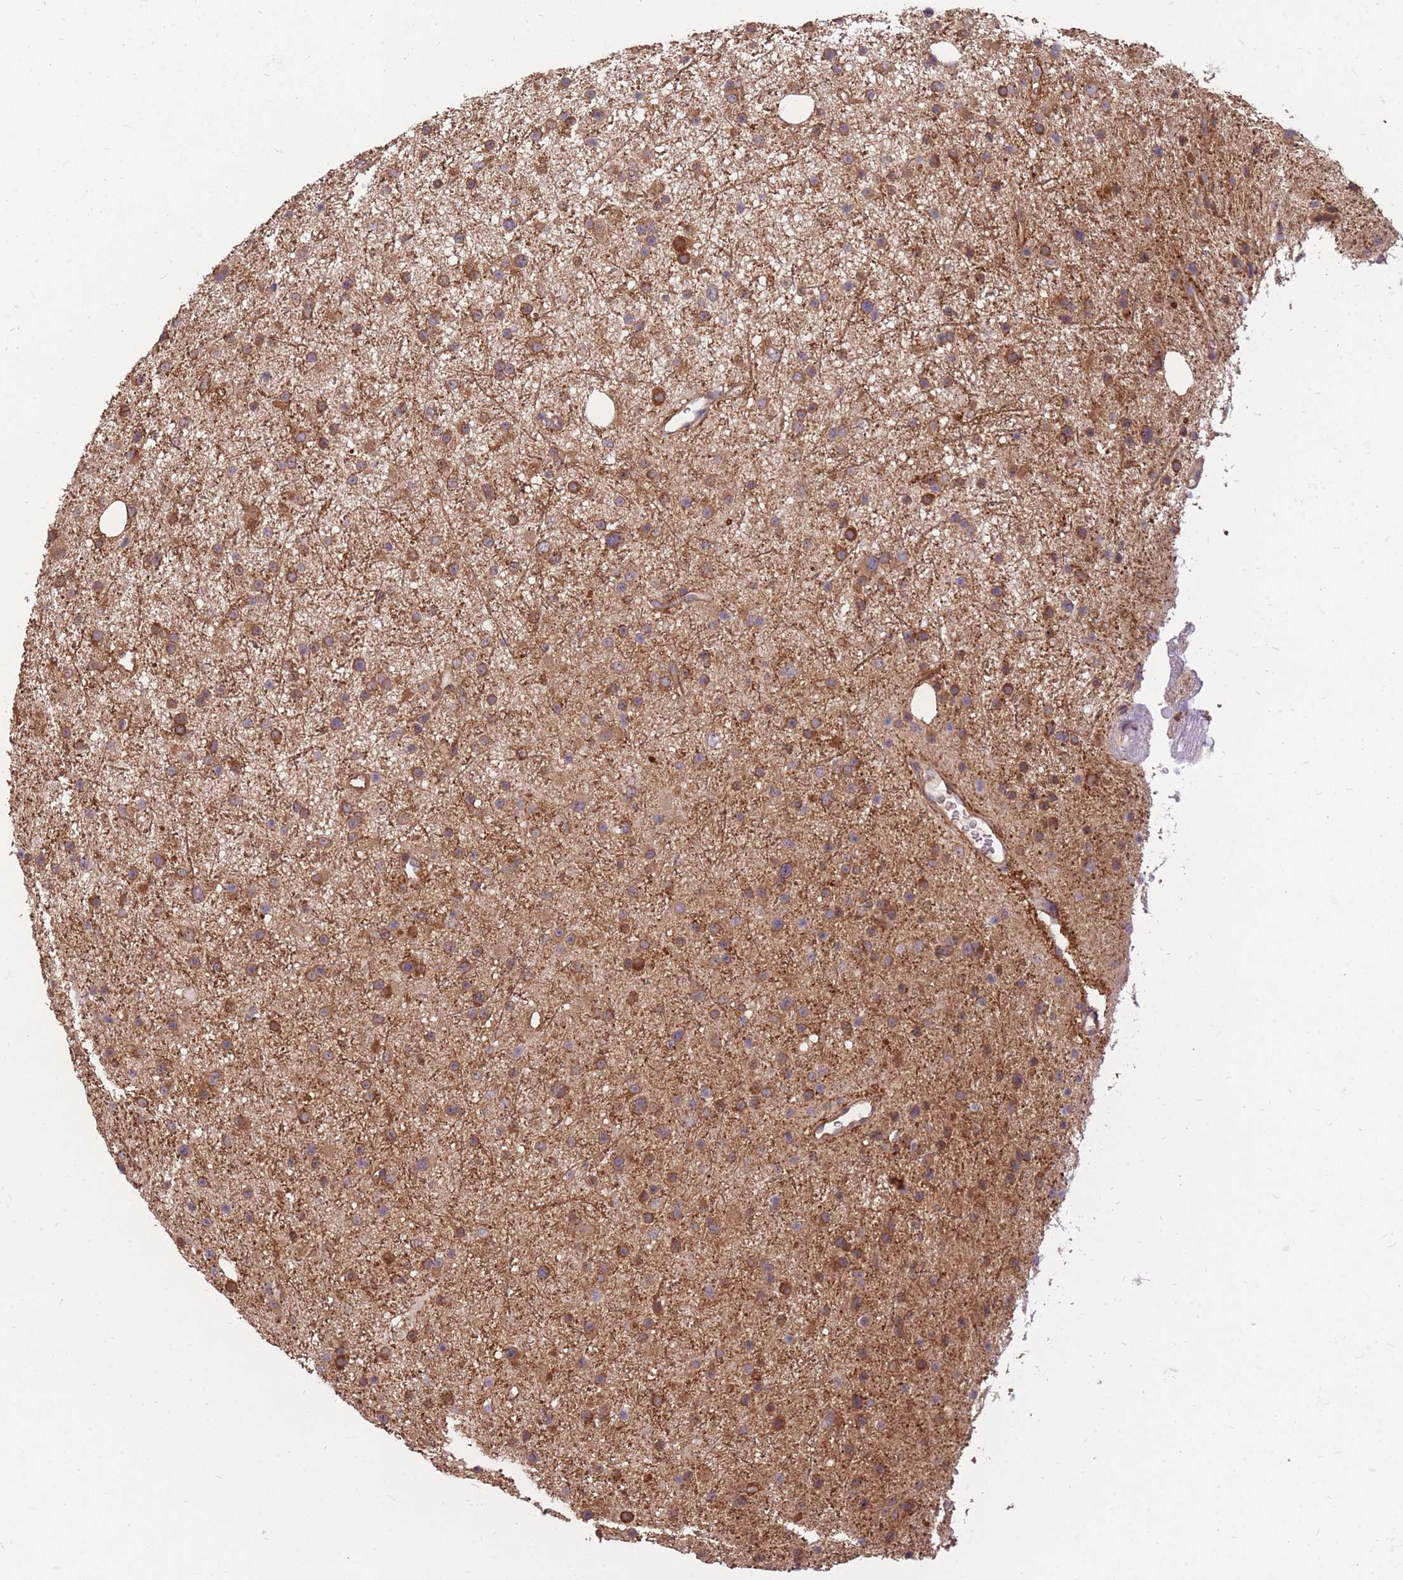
{"staining": {"intensity": "moderate", "quantity": ">75%", "location": "cytoplasmic/membranous"}, "tissue": "glioma", "cell_type": "Tumor cells", "image_type": "cancer", "snomed": [{"axis": "morphology", "description": "Glioma, malignant, Low grade"}, {"axis": "topography", "description": "Cerebral cortex"}], "caption": "Protein staining displays moderate cytoplasmic/membranous staining in about >75% of tumor cells in glioma. The protein of interest is shown in brown color, while the nuclei are stained blue.", "gene": "DYNC1LI2", "patient": {"sex": "female", "age": 39}}